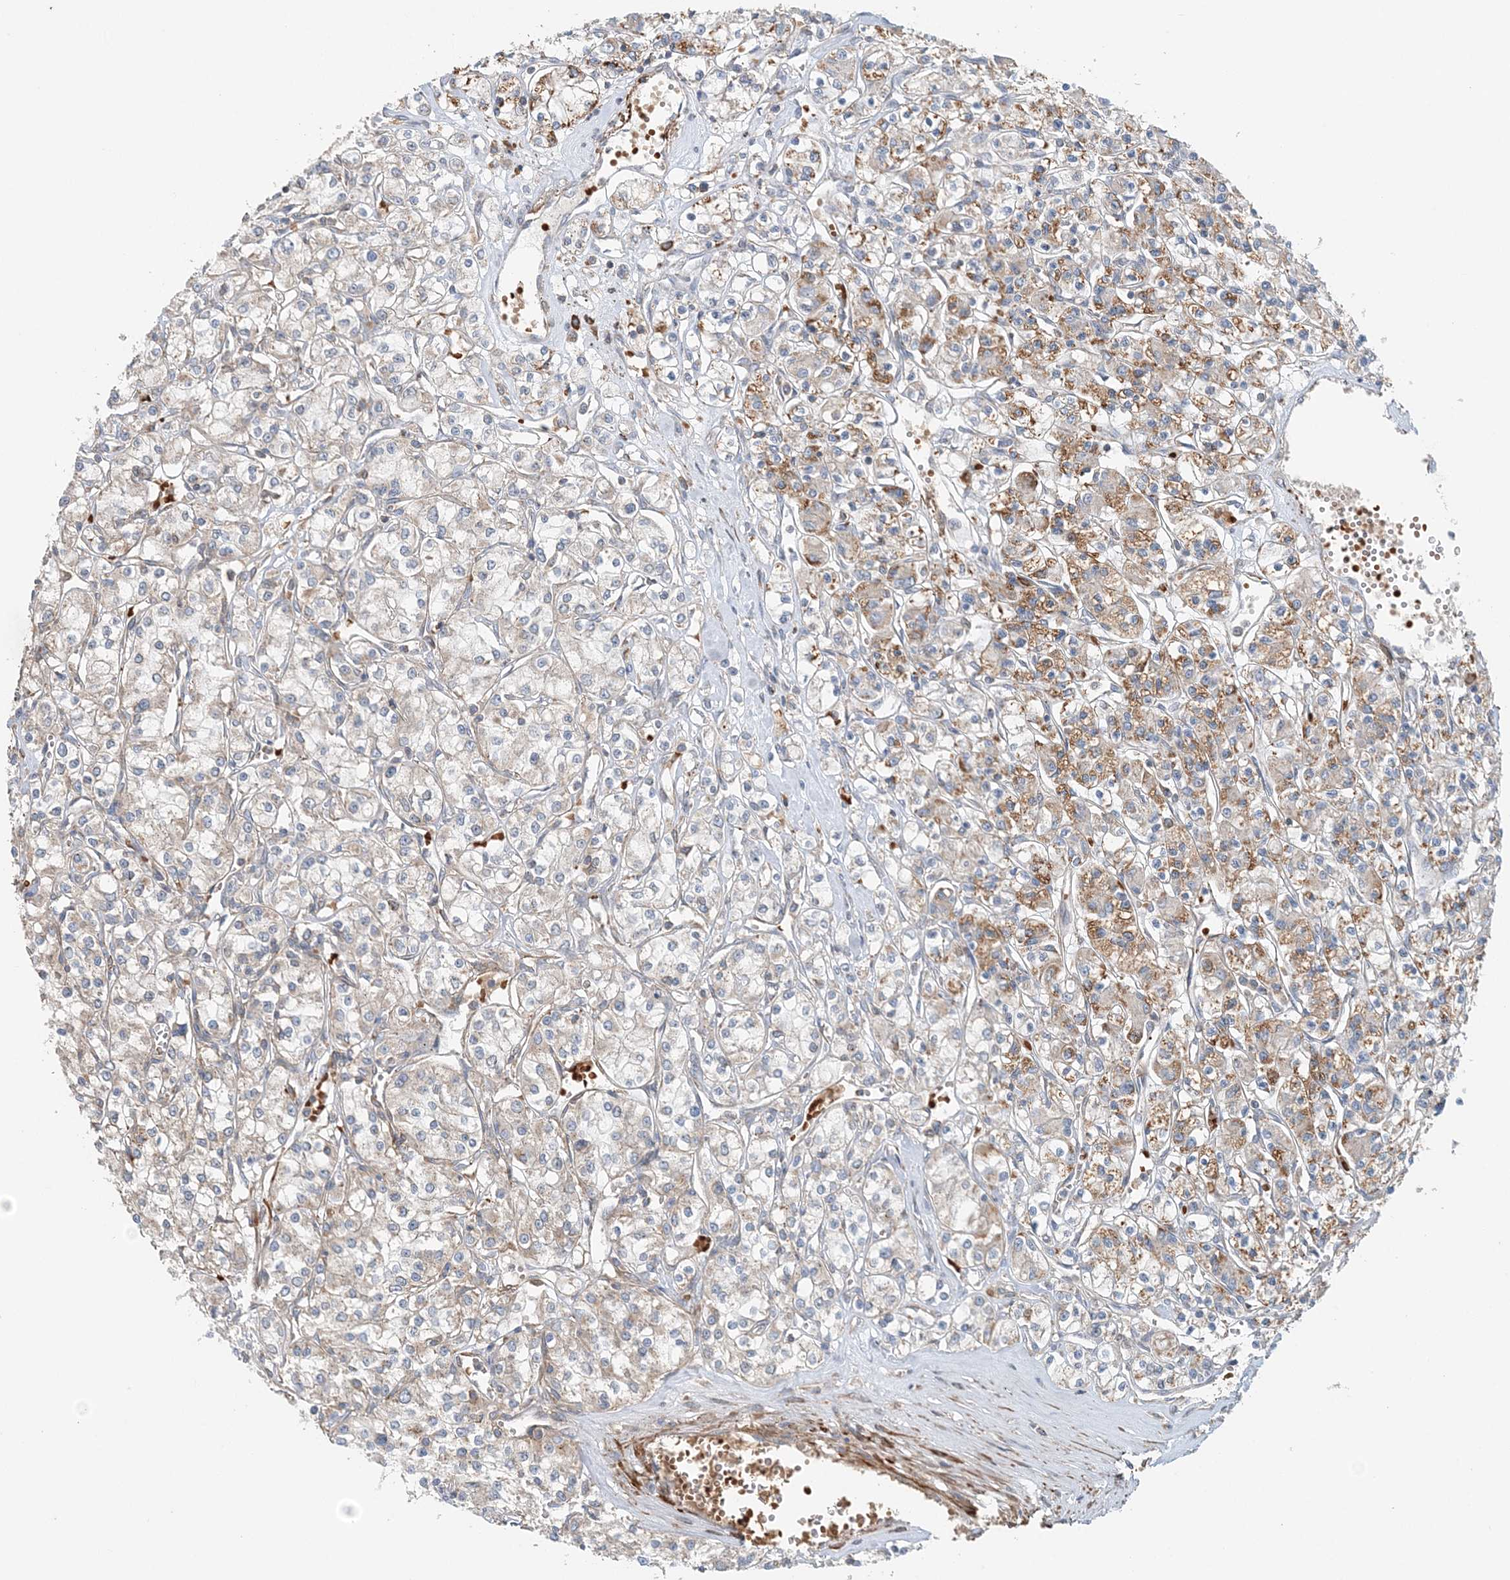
{"staining": {"intensity": "moderate", "quantity": "25%-75%", "location": "cytoplasmic/membranous"}, "tissue": "renal cancer", "cell_type": "Tumor cells", "image_type": "cancer", "snomed": [{"axis": "morphology", "description": "Adenocarcinoma, NOS"}, {"axis": "topography", "description": "Kidney"}], "caption": "IHC image of neoplastic tissue: renal adenocarcinoma stained using immunohistochemistry (IHC) demonstrates medium levels of moderate protein expression localized specifically in the cytoplasmic/membranous of tumor cells, appearing as a cytoplasmic/membranous brown color.", "gene": "TTI1", "patient": {"sex": "female", "age": 59}}